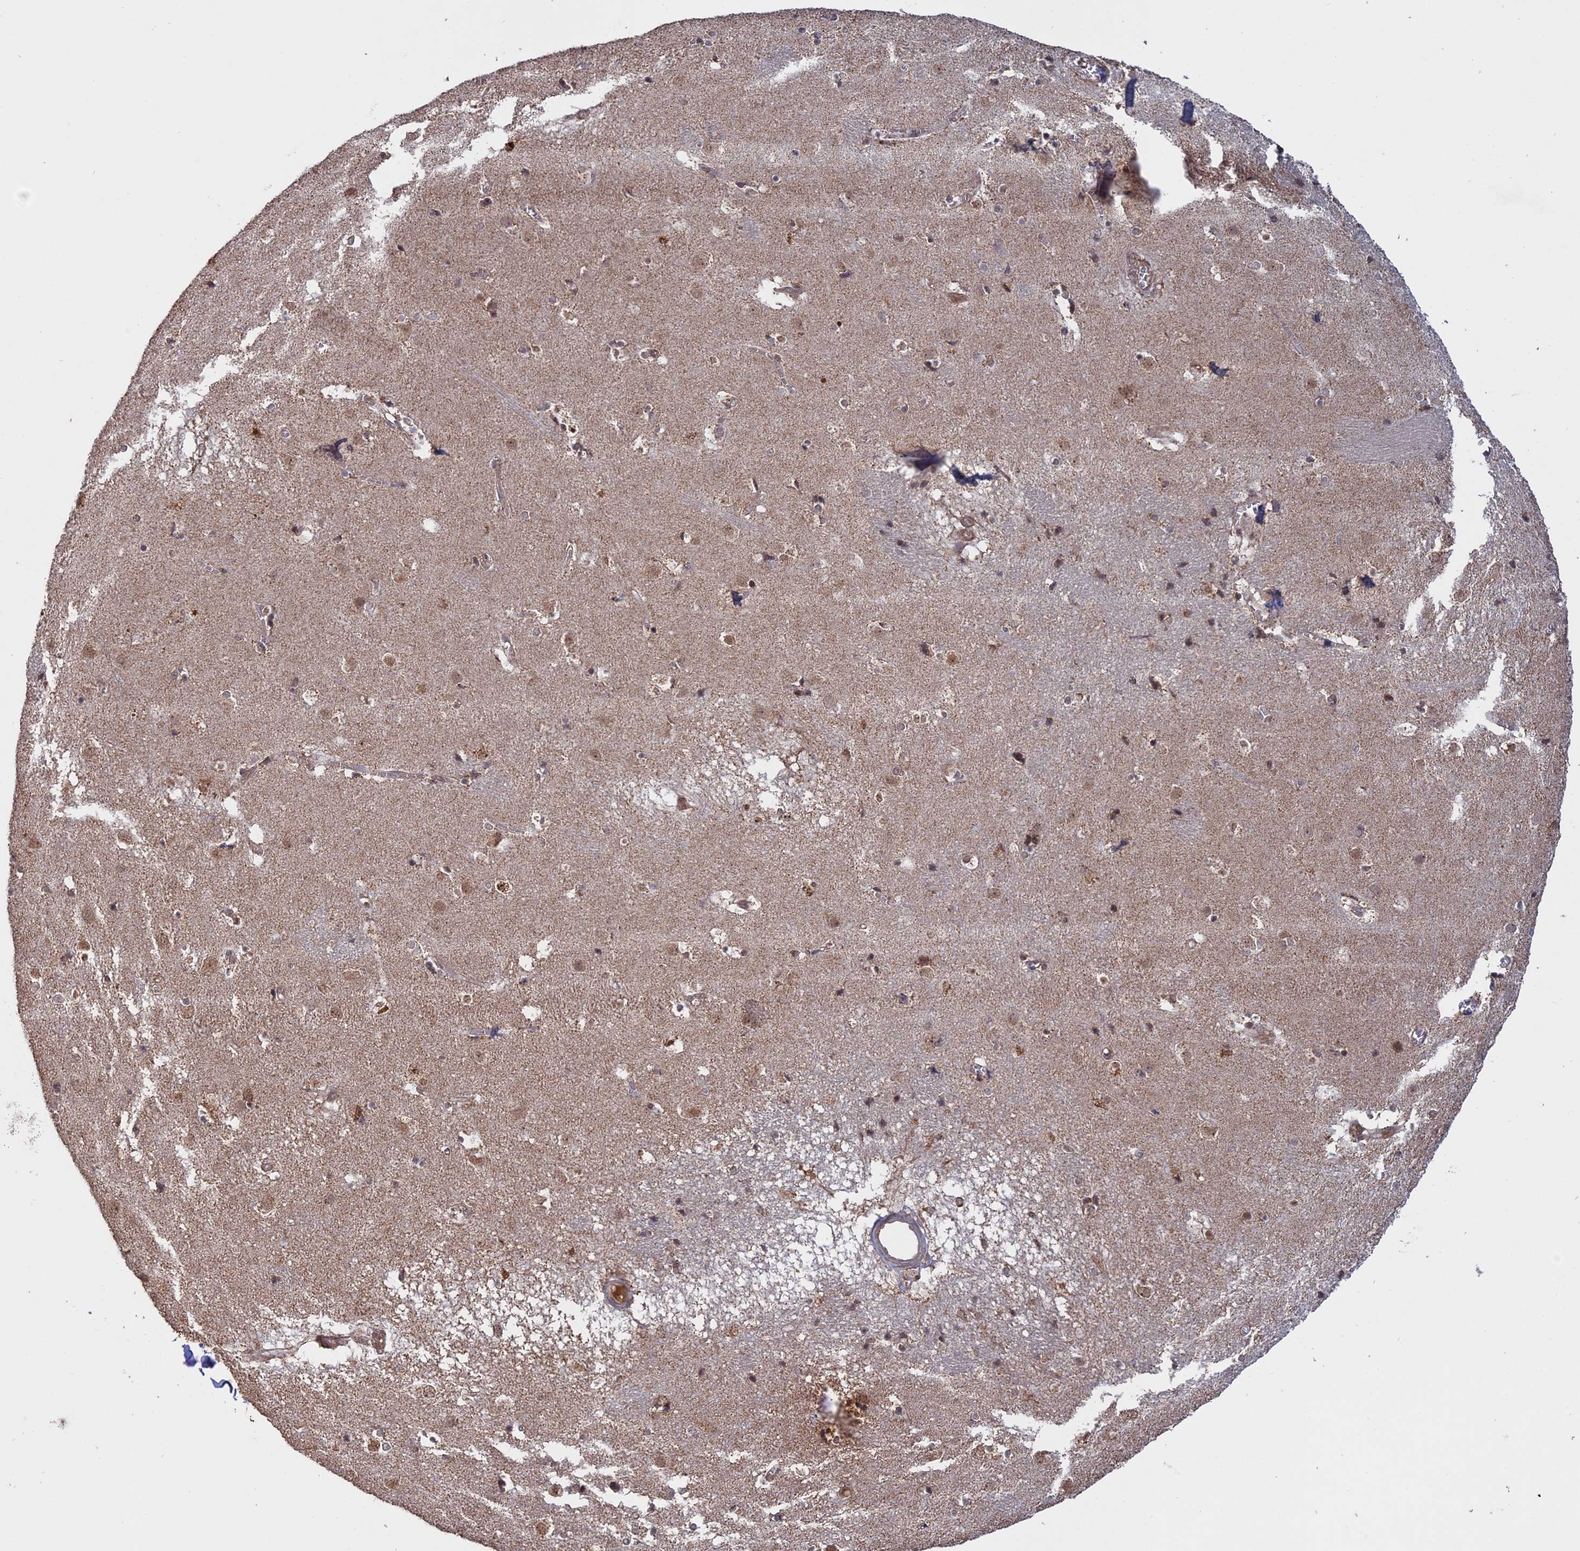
{"staining": {"intensity": "weak", "quantity": "<25%", "location": "cytoplasmic/membranous"}, "tissue": "caudate", "cell_type": "Glial cells", "image_type": "normal", "snomed": [{"axis": "morphology", "description": "Normal tissue, NOS"}, {"axis": "topography", "description": "Lateral ventricle wall"}], "caption": "Protein analysis of unremarkable caudate exhibits no significant staining in glial cells.", "gene": "FAM210B", "patient": {"sex": "male", "age": 70}}